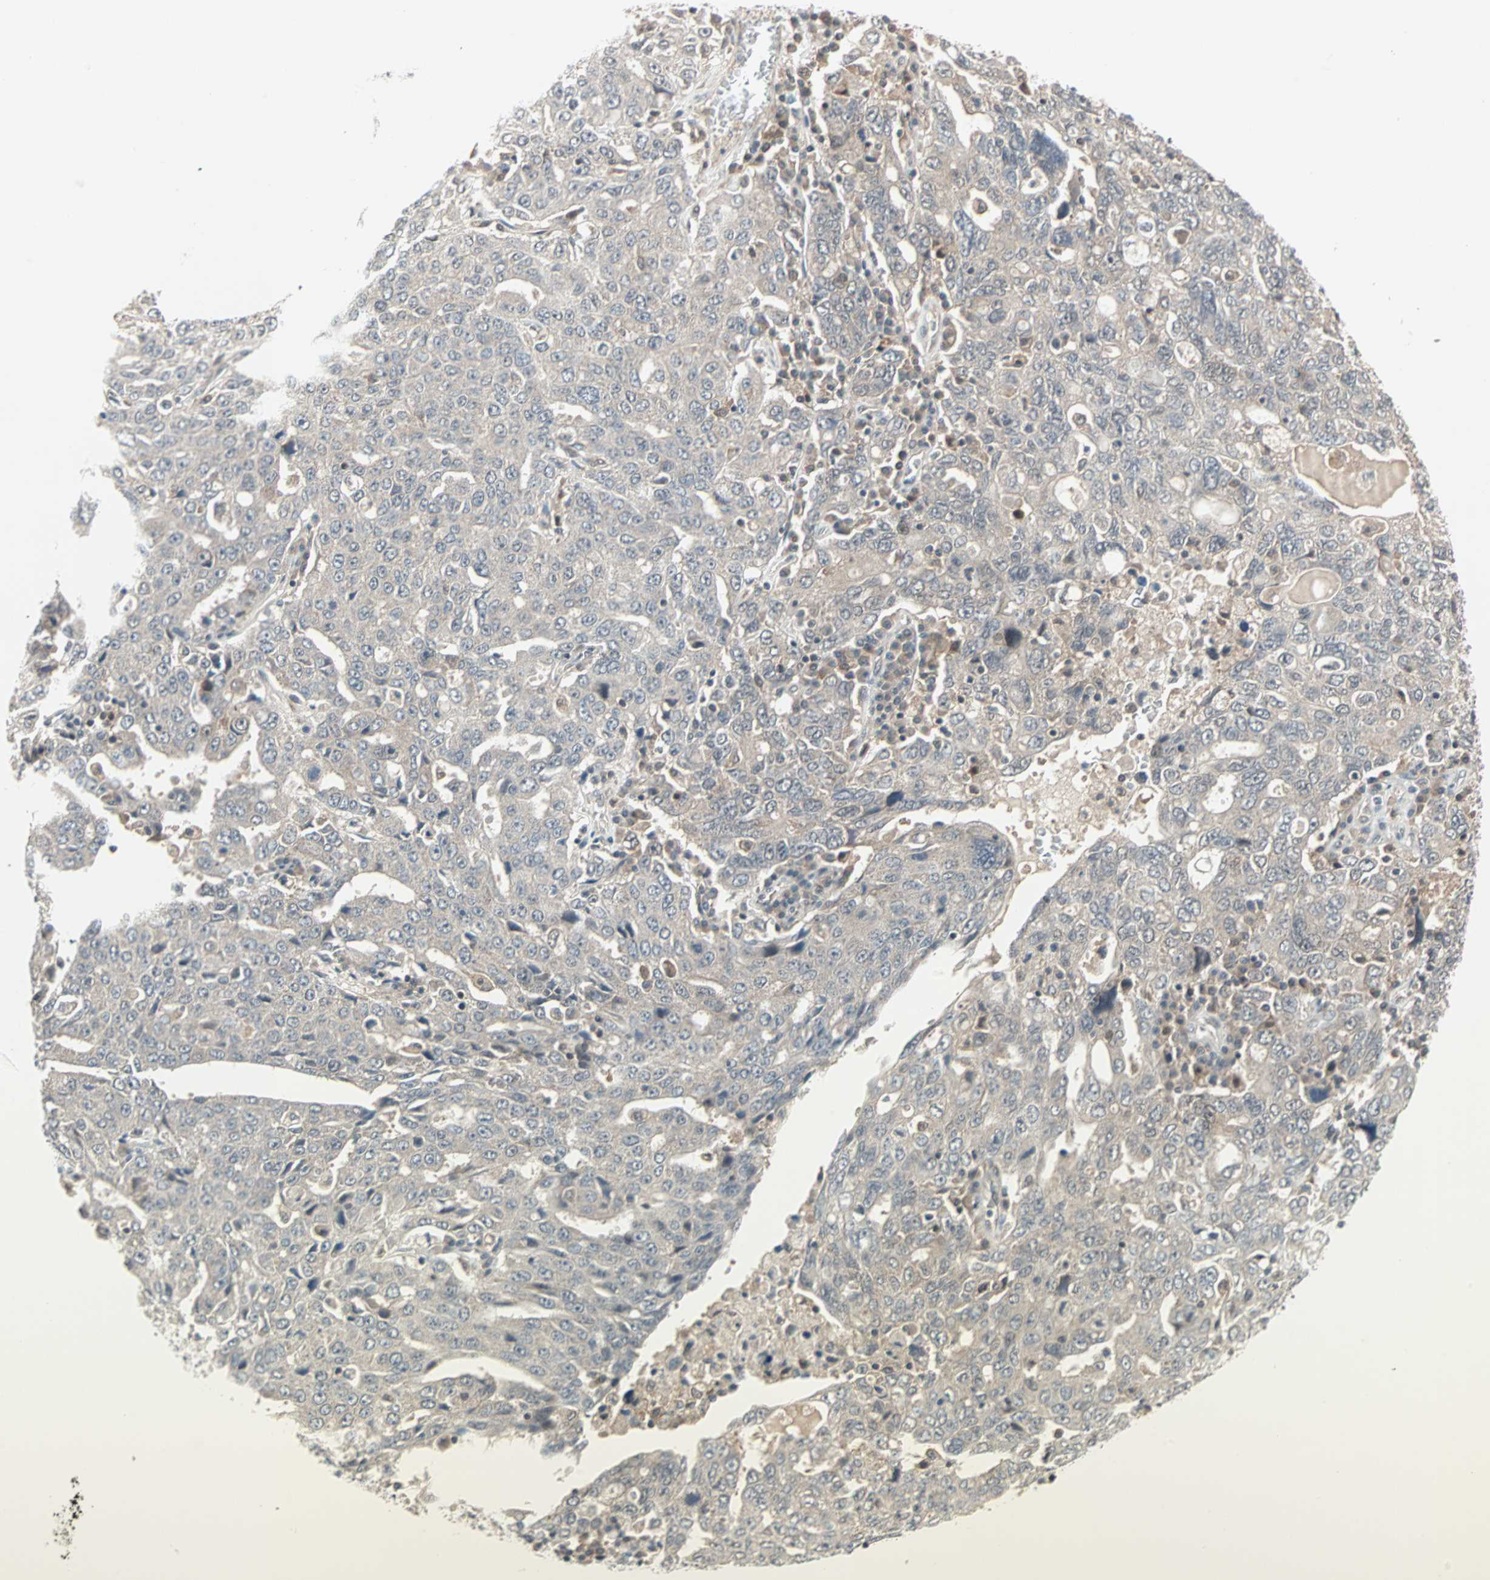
{"staining": {"intensity": "negative", "quantity": "none", "location": "none"}, "tissue": "ovarian cancer", "cell_type": "Tumor cells", "image_type": "cancer", "snomed": [{"axis": "morphology", "description": "Carcinoma, endometroid"}, {"axis": "topography", "description": "Ovary"}], "caption": "IHC micrograph of neoplastic tissue: endometroid carcinoma (ovarian) stained with DAB shows no significant protein staining in tumor cells.", "gene": "PTPA", "patient": {"sex": "female", "age": 62}}